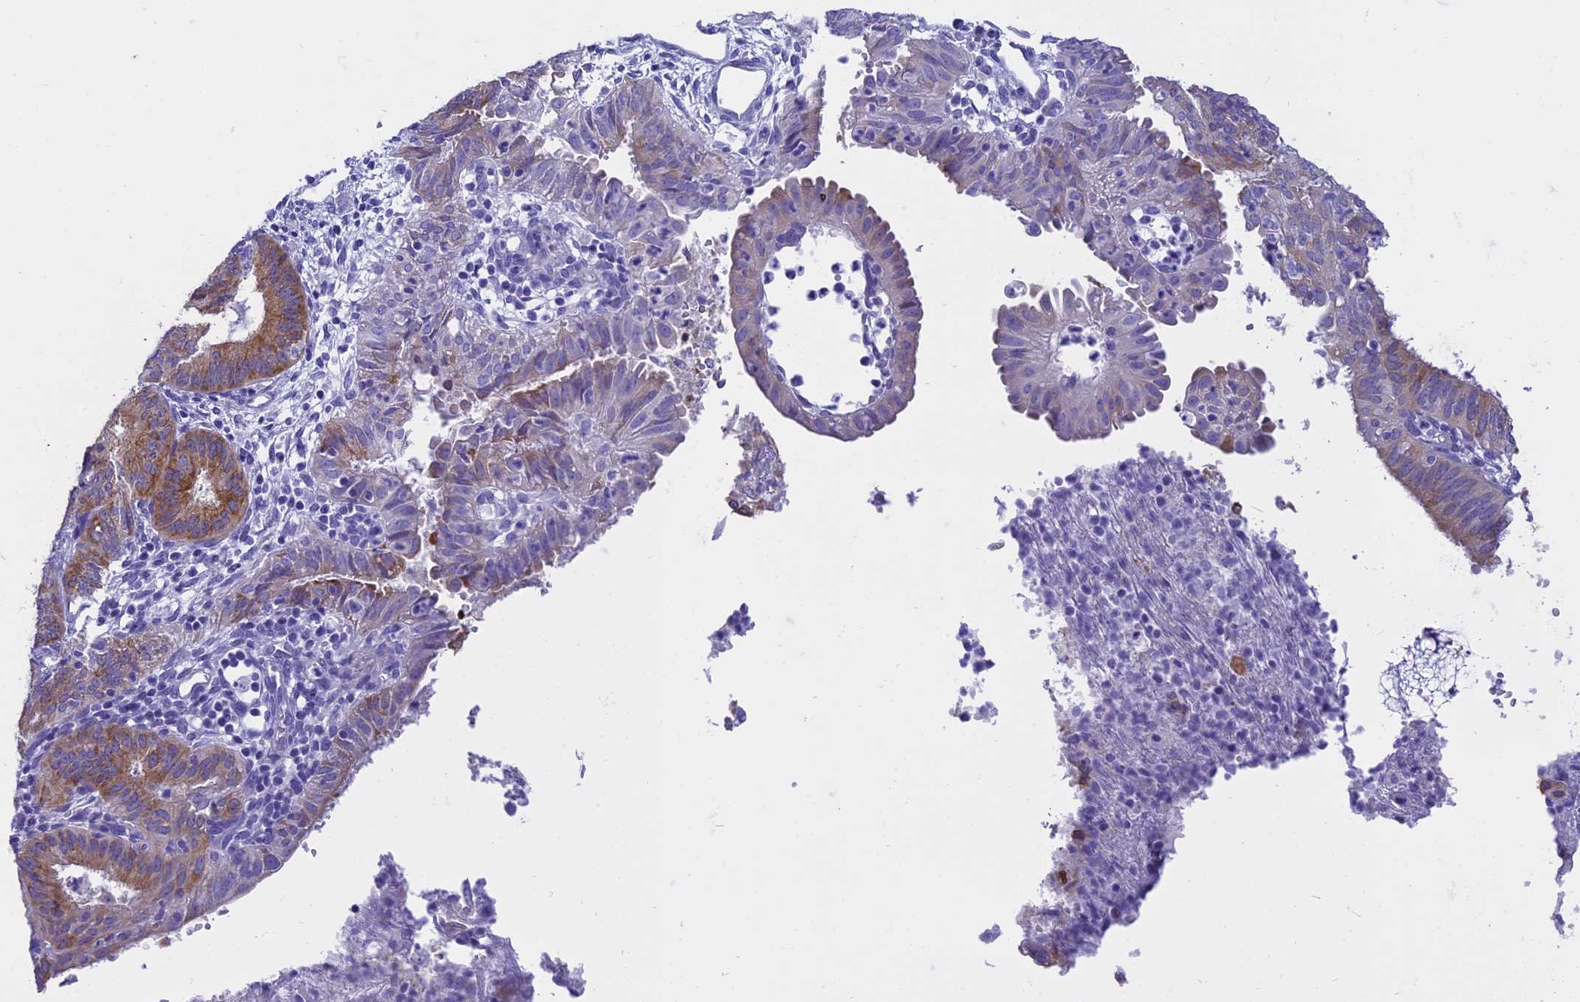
{"staining": {"intensity": "moderate", "quantity": "25%-75%", "location": "cytoplasmic/membranous"}, "tissue": "endometrial cancer", "cell_type": "Tumor cells", "image_type": "cancer", "snomed": [{"axis": "morphology", "description": "Adenocarcinoma, NOS"}, {"axis": "topography", "description": "Endometrium"}], "caption": "A brown stain labels moderate cytoplasmic/membranous staining of a protein in human endometrial adenocarcinoma tumor cells.", "gene": "KCTD14", "patient": {"sex": "female", "age": 51}}